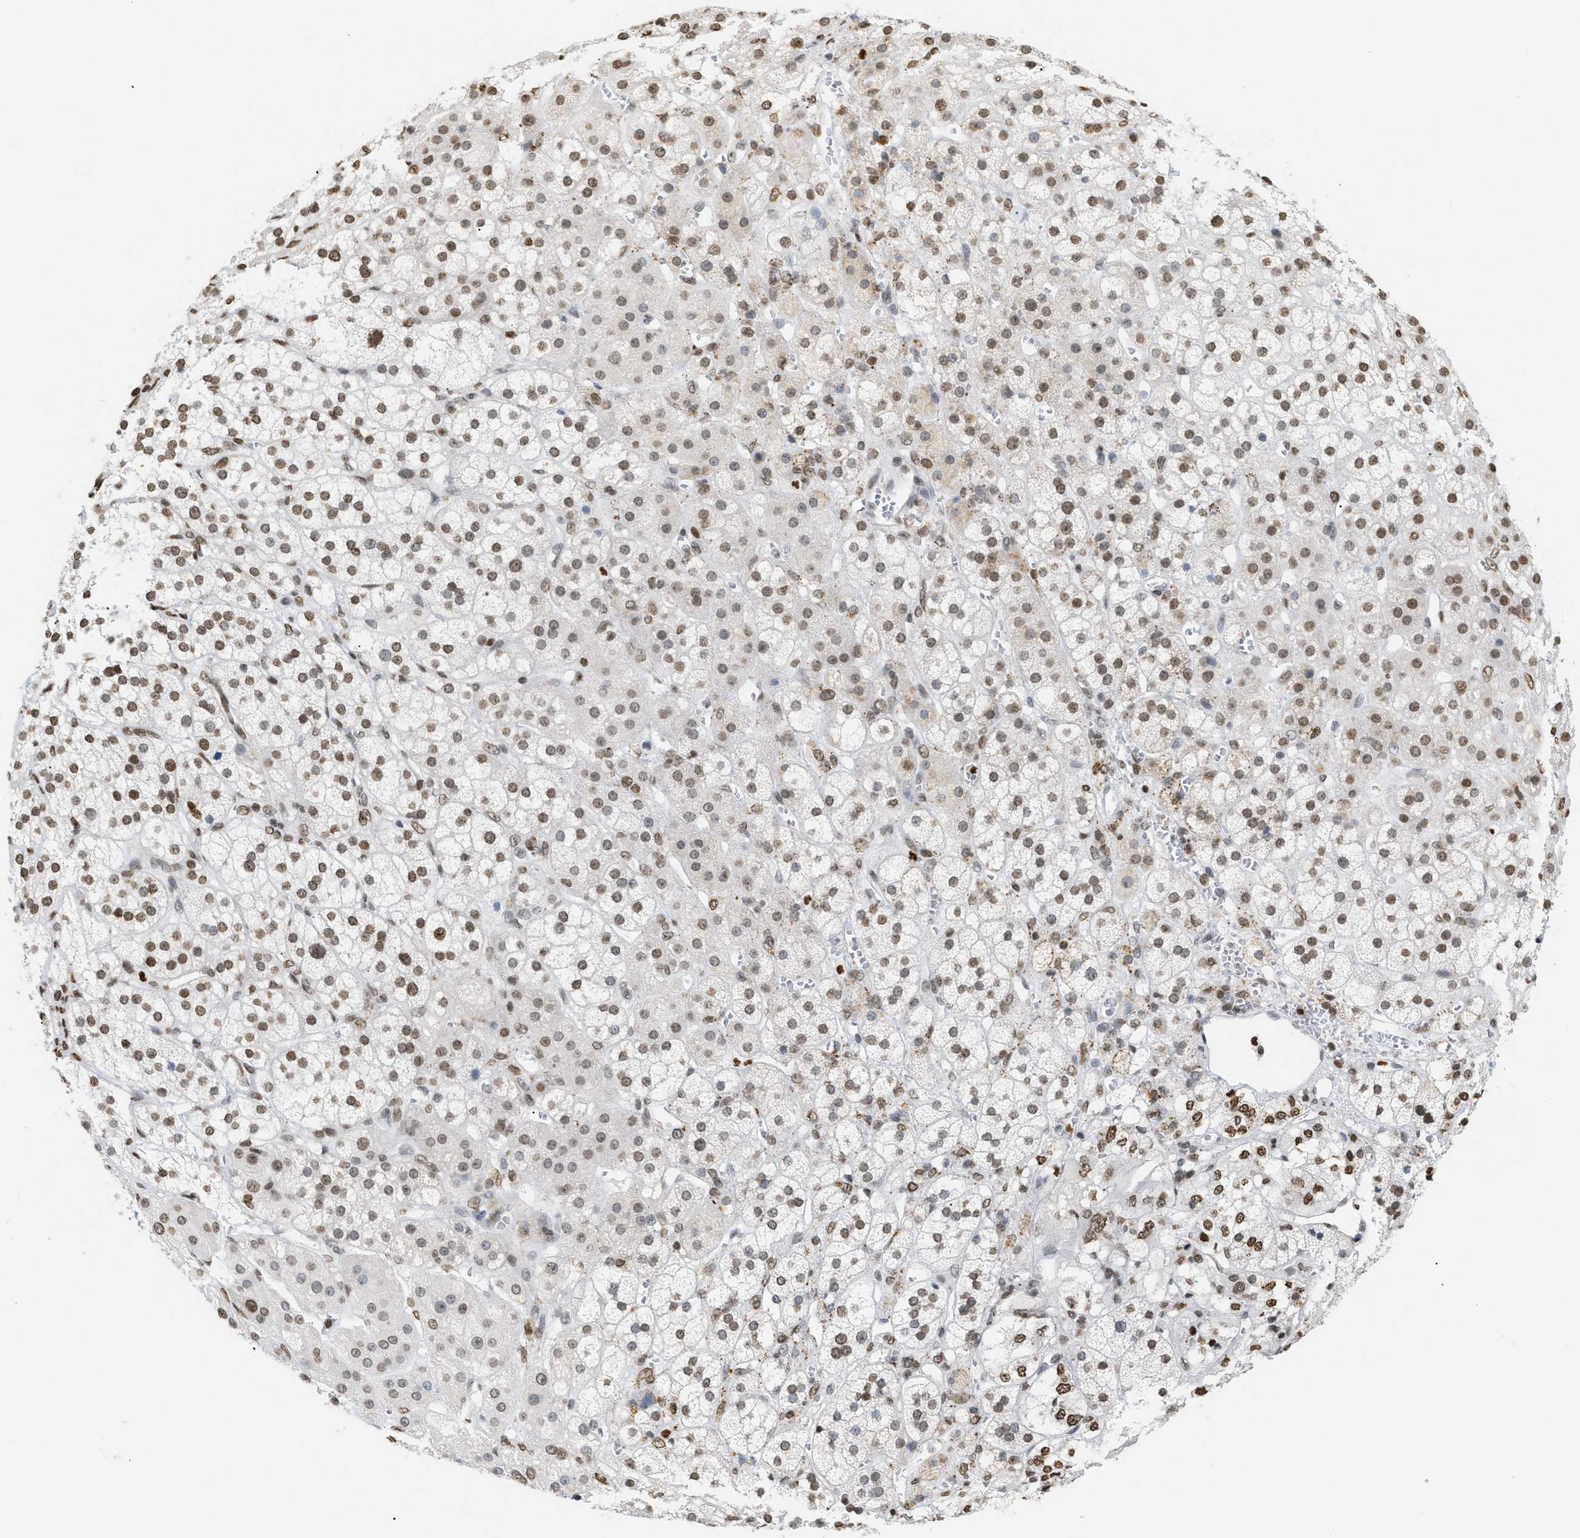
{"staining": {"intensity": "moderate", "quantity": ">75%", "location": "nuclear"}, "tissue": "adrenal gland", "cell_type": "Glandular cells", "image_type": "normal", "snomed": [{"axis": "morphology", "description": "Normal tissue, NOS"}, {"axis": "topography", "description": "Adrenal gland"}], "caption": "Immunohistochemical staining of normal adrenal gland displays >75% levels of moderate nuclear protein staining in approximately >75% of glandular cells. The protein of interest is shown in brown color, while the nuclei are stained blue.", "gene": "HMGN2", "patient": {"sex": "male", "age": 56}}